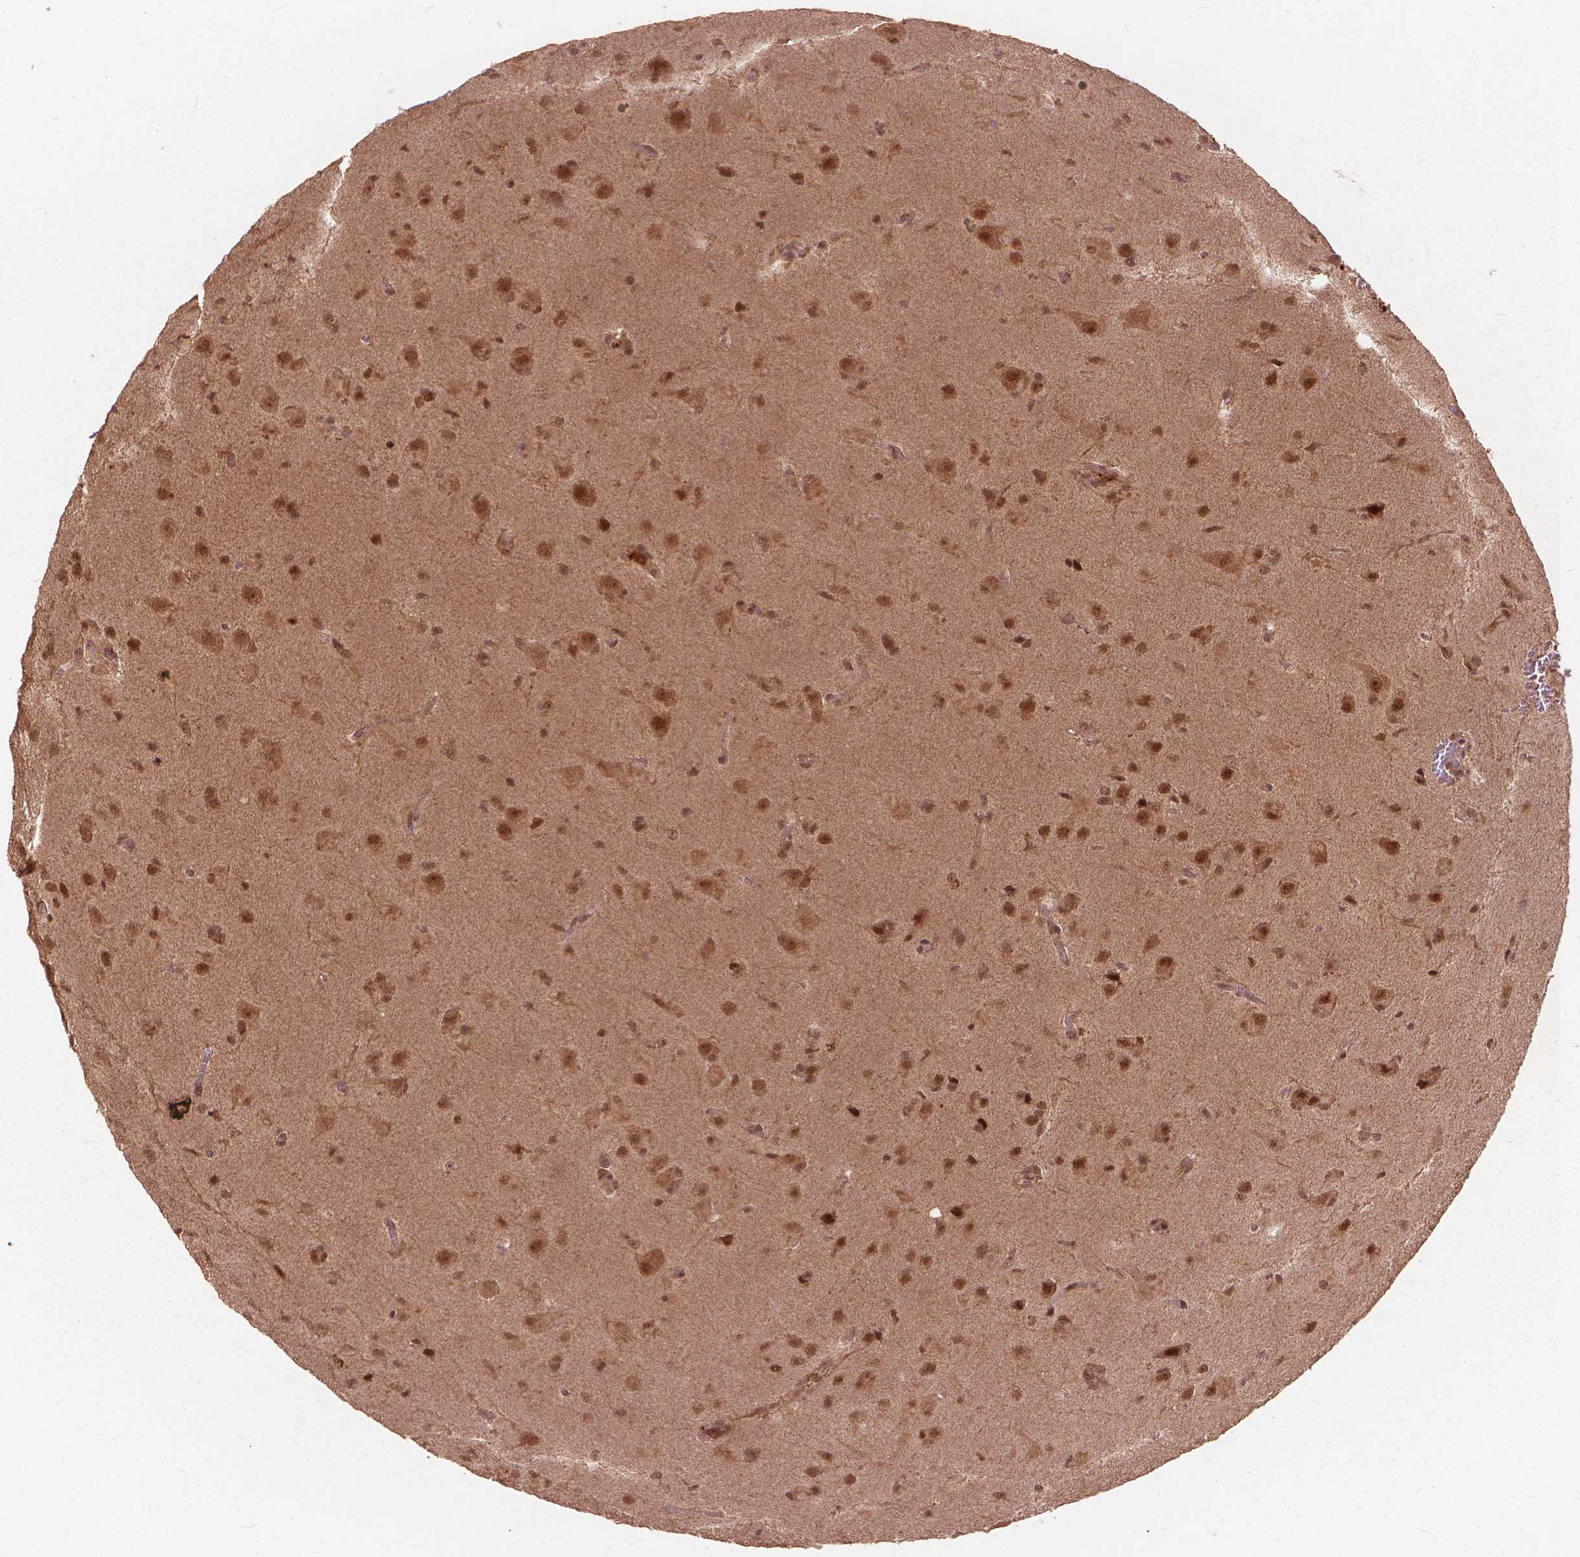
{"staining": {"intensity": "moderate", "quantity": ">75%", "location": "cytoplasmic/membranous,nuclear"}, "tissue": "glioma", "cell_type": "Tumor cells", "image_type": "cancer", "snomed": [{"axis": "morphology", "description": "Glioma, malignant, Low grade"}, {"axis": "topography", "description": "Brain"}], "caption": "Brown immunohistochemical staining in human malignant glioma (low-grade) demonstrates moderate cytoplasmic/membranous and nuclear staining in about >75% of tumor cells.", "gene": "SSU72", "patient": {"sex": "male", "age": 58}}